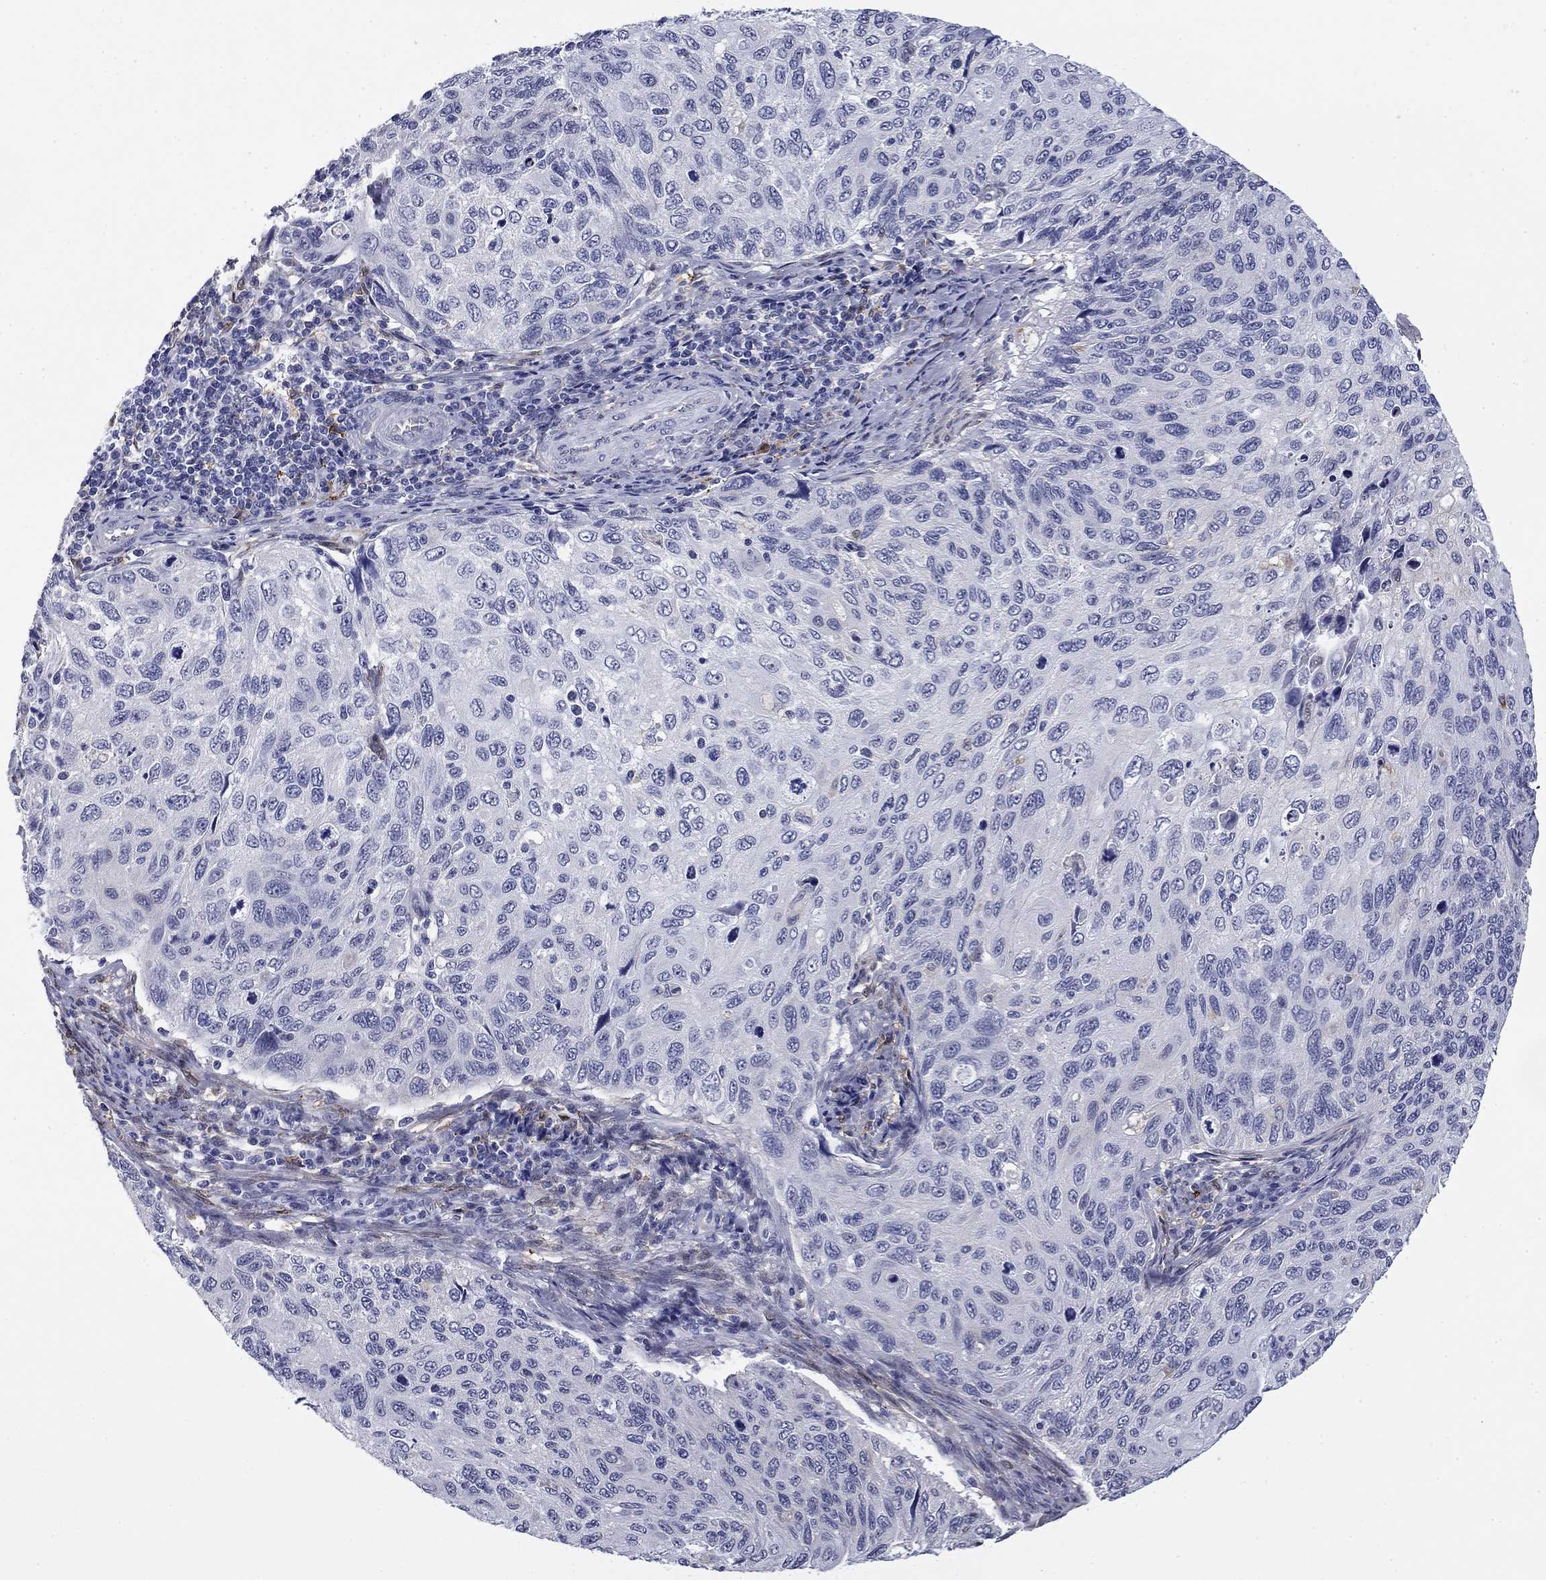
{"staining": {"intensity": "negative", "quantity": "none", "location": "none"}, "tissue": "cervical cancer", "cell_type": "Tumor cells", "image_type": "cancer", "snomed": [{"axis": "morphology", "description": "Squamous cell carcinoma, NOS"}, {"axis": "topography", "description": "Cervix"}], "caption": "Tumor cells are negative for protein expression in human cervical squamous cell carcinoma. (Stains: DAB immunohistochemistry with hematoxylin counter stain, Microscopy: brightfield microscopy at high magnification).", "gene": "BCL2L14", "patient": {"sex": "female", "age": 70}}